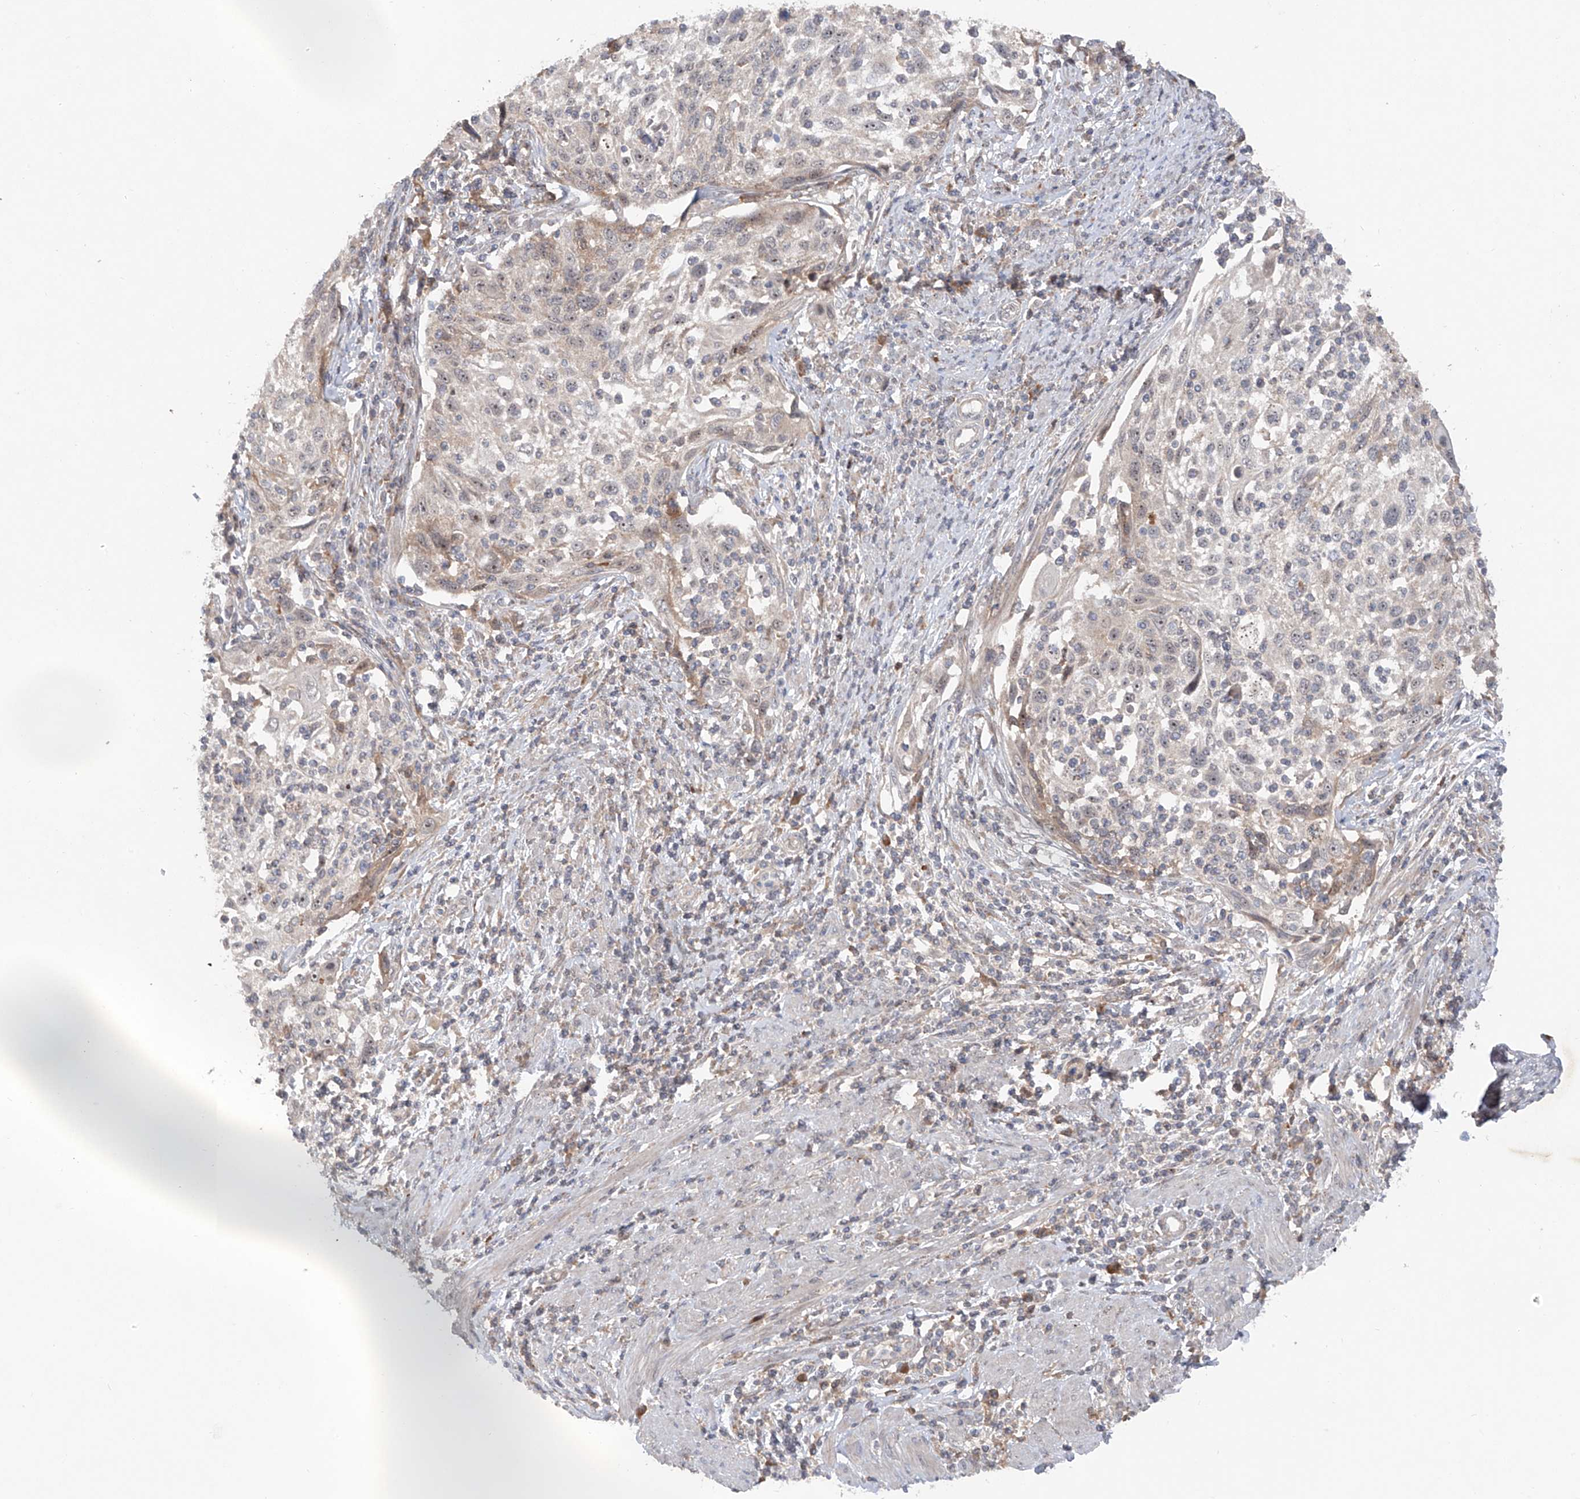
{"staining": {"intensity": "negative", "quantity": "none", "location": "none"}, "tissue": "cervical cancer", "cell_type": "Tumor cells", "image_type": "cancer", "snomed": [{"axis": "morphology", "description": "Squamous cell carcinoma, NOS"}, {"axis": "topography", "description": "Cervix"}], "caption": "Immunohistochemistry (IHC) image of neoplastic tissue: cervical cancer (squamous cell carcinoma) stained with DAB (3,3'-diaminobenzidine) demonstrates no significant protein expression in tumor cells.", "gene": "FAM135A", "patient": {"sex": "female", "age": 70}}